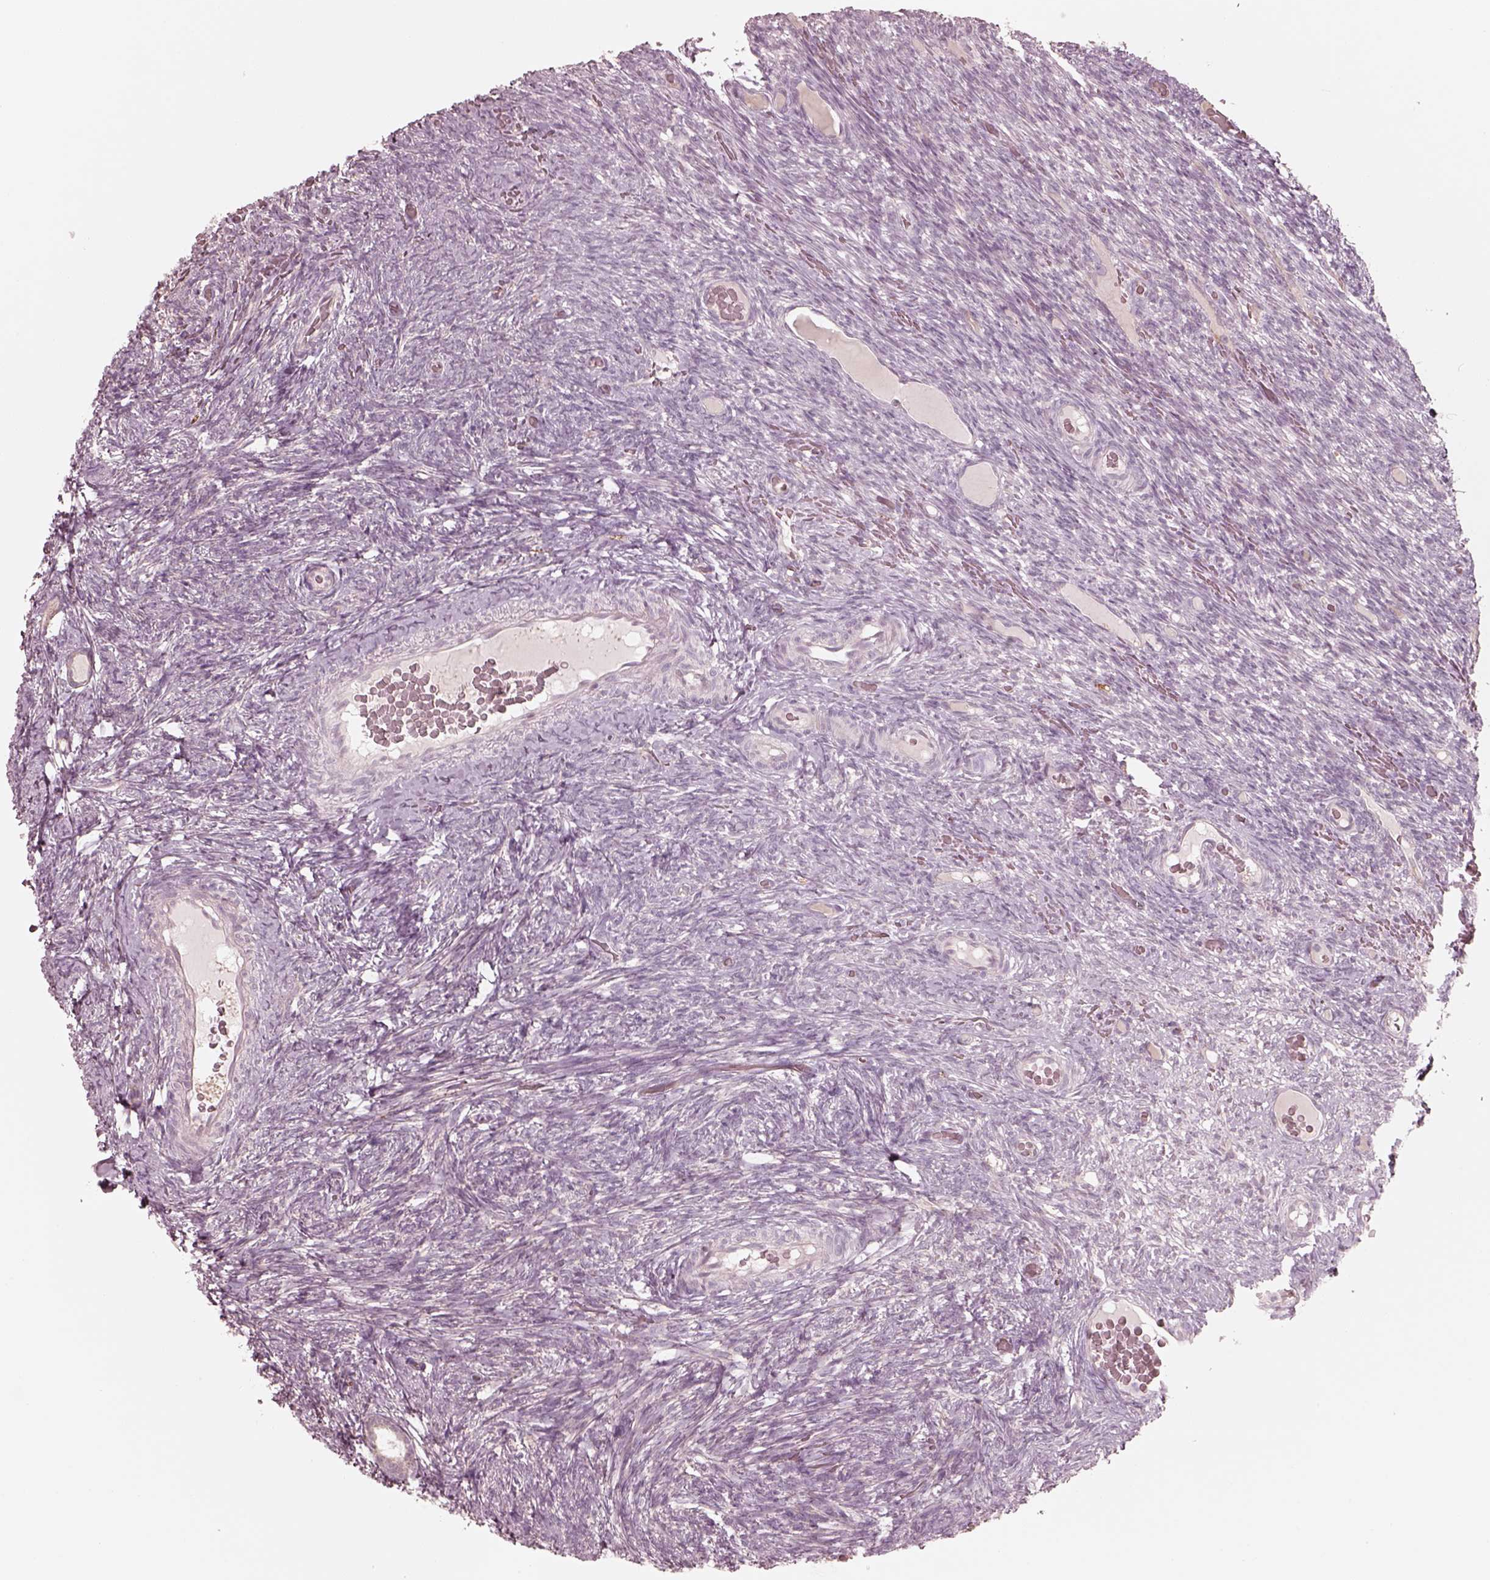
{"staining": {"intensity": "negative", "quantity": "none", "location": "none"}, "tissue": "ovary", "cell_type": "Ovarian stroma cells", "image_type": "normal", "snomed": [{"axis": "morphology", "description": "Normal tissue, NOS"}, {"axis": "topography", "description": "Ovary"}], "caption": "DAB immunohistochemical staining of benign human ovary demonstrates no significant expression in ovarian stroma cells. Nuclei are stained in blue.", "gene": "RAB3C", "patient": {"sex": "female", "age": 34}}